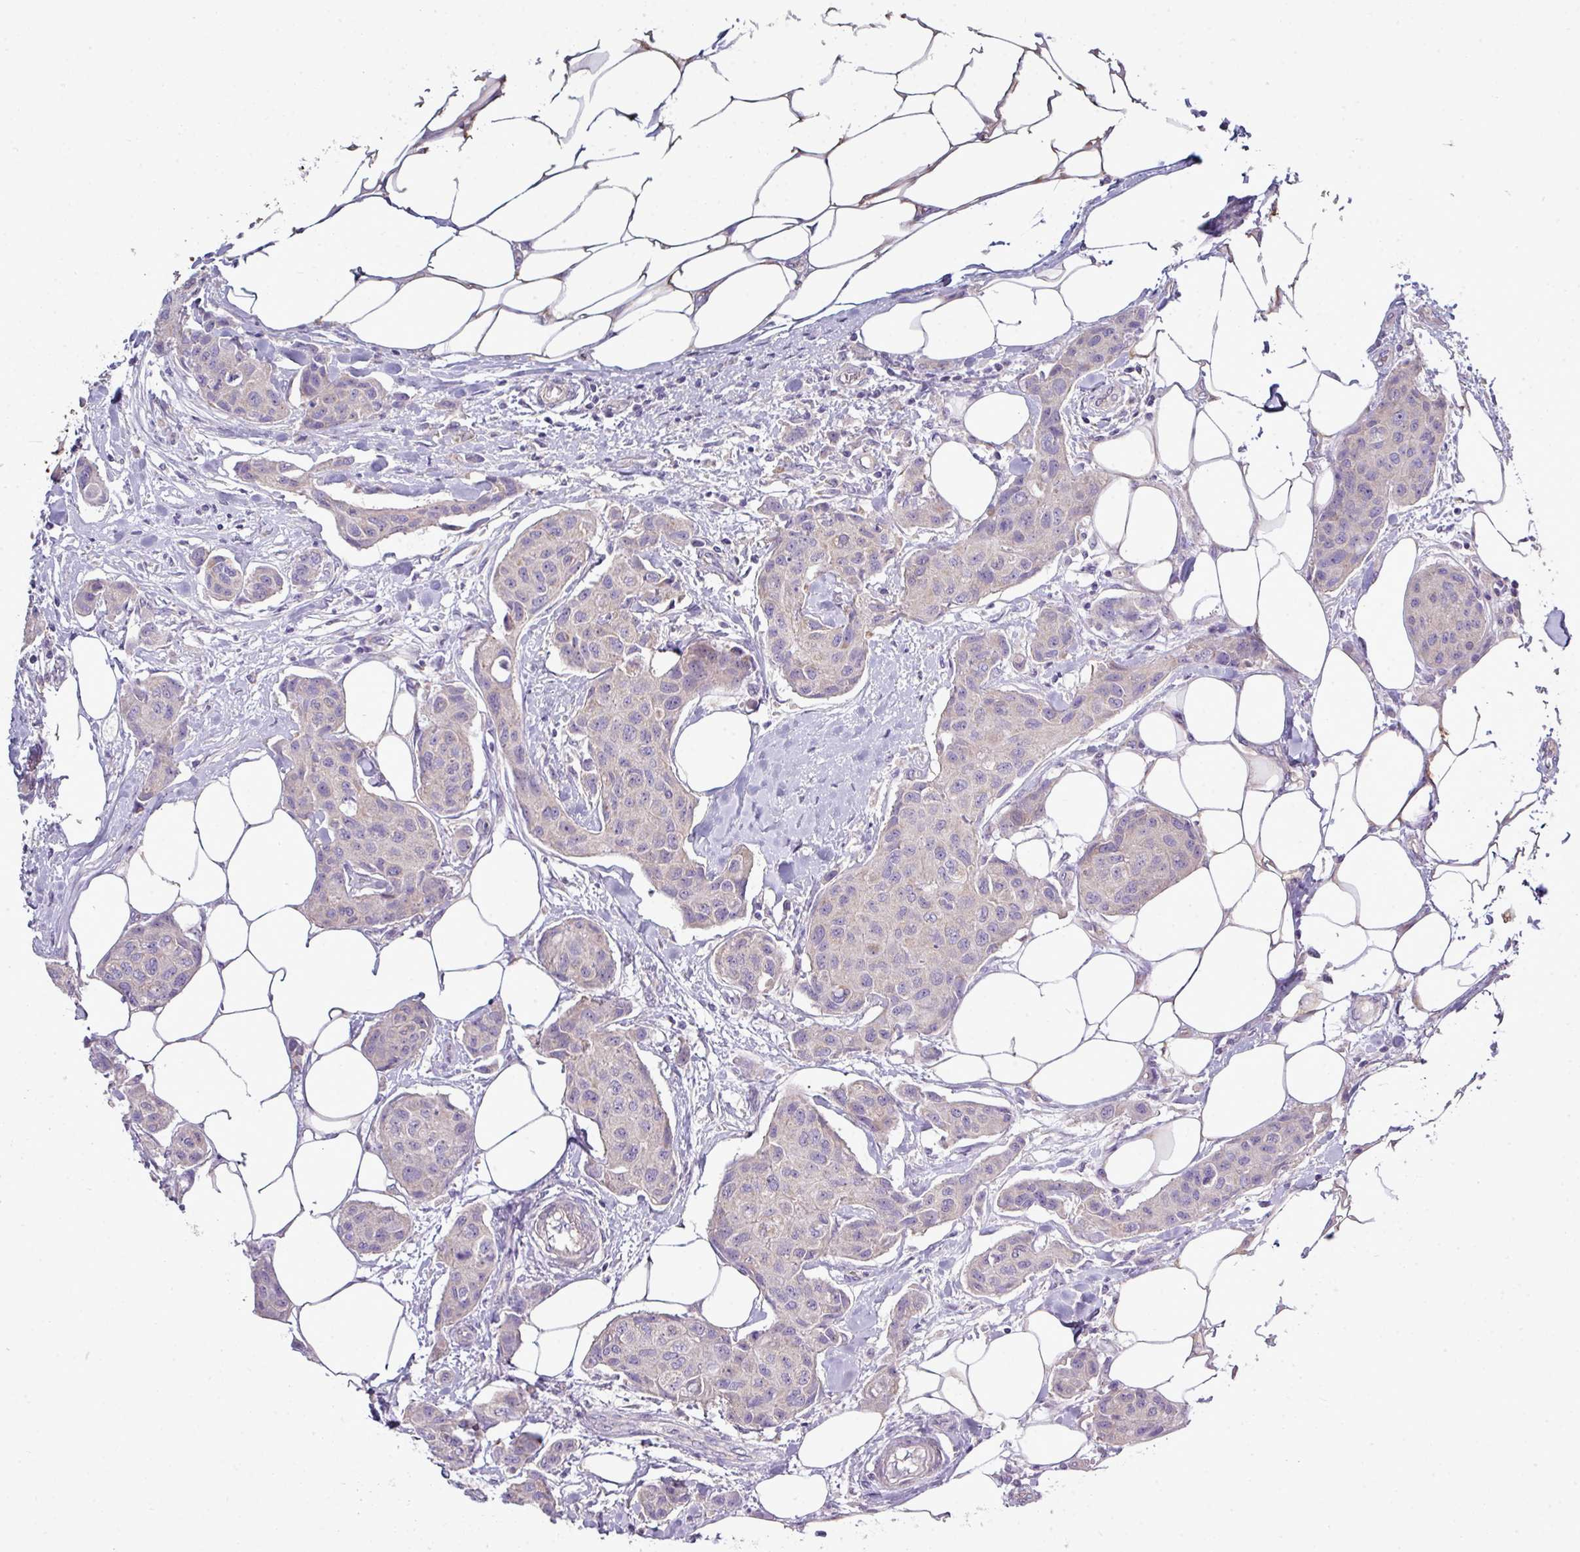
{"staining": {"intensity": "negative", "quantity": "none", "location": "none"}, "tissue": "breast cancer", "cell_type": "Tumor cells", "image_type": "cancer", "snomed": [{"axis": "morphology", "description": "Duct carcinoma"}, {"axis": "topography", "description": "Breast"}, {"axis": "topography", "description": "Lymph node"}], "caption": "The micrograph reveals no significant staining in tumor cells of breast cancer (infiltrating ductal carcinoma).", "gene": "AGAP5", "patient": {"sex": "female", "age": 80}}